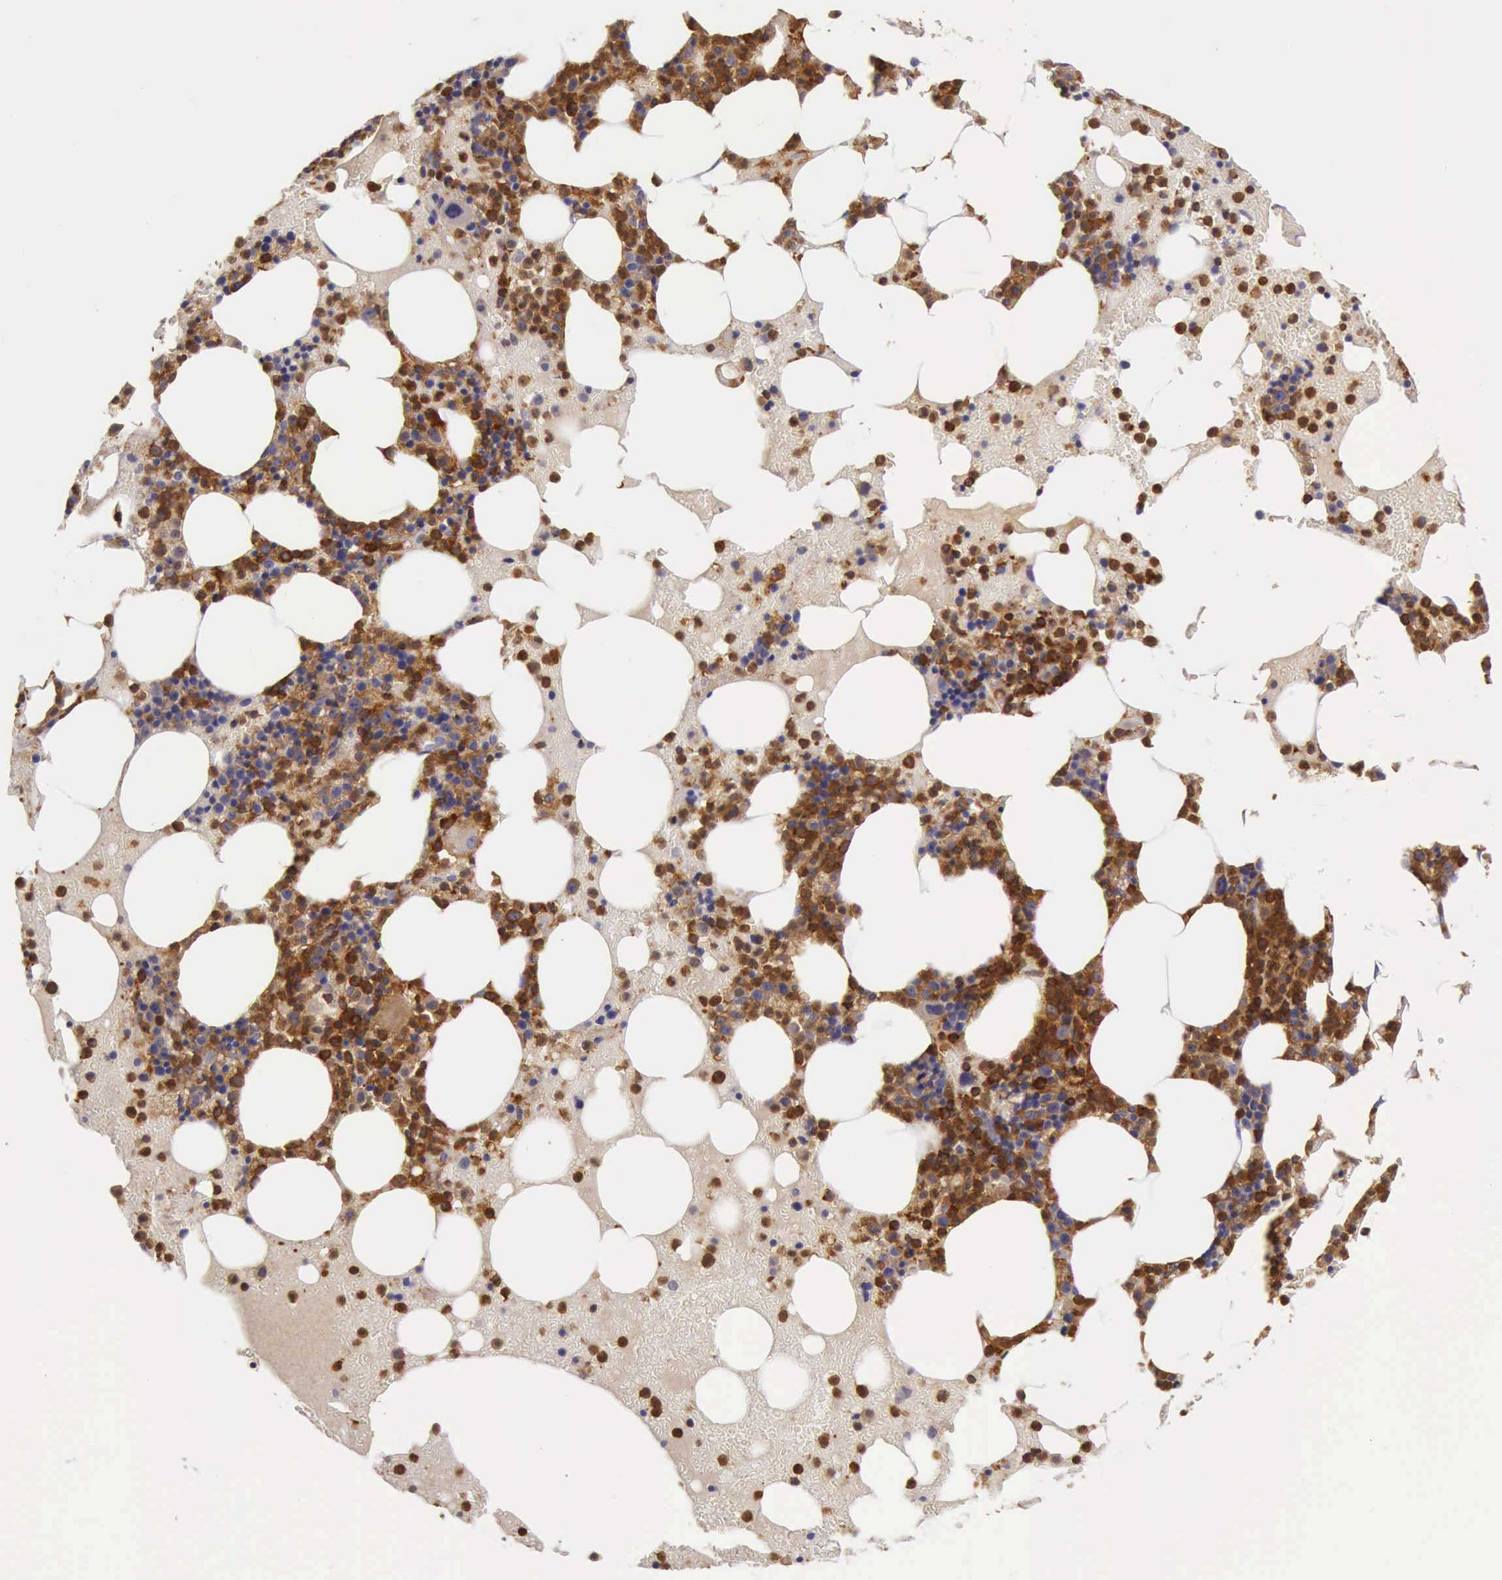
{"staining": {"intensity": "strong", "quantity": ">75%", "location": "cytoplasmic/membranous,nuclear"}, "tissue": "bone marrow", "cell_type": "Hematopoietic cells", "image_type": "normal", "snomed": [{"axis": "morphology", "description": "Normal tissue, NOS"}, {"axis": "topography", "description": "Bone marrow"}], "caption": "A brown stain highlights strong cytoplasmic/membranous,nuclear staining of a protein in hematopoietic cells of unremarkable bone marrow.", "gene": "ARHGAP4", "patient": {"sex": "female", "age": 72}}